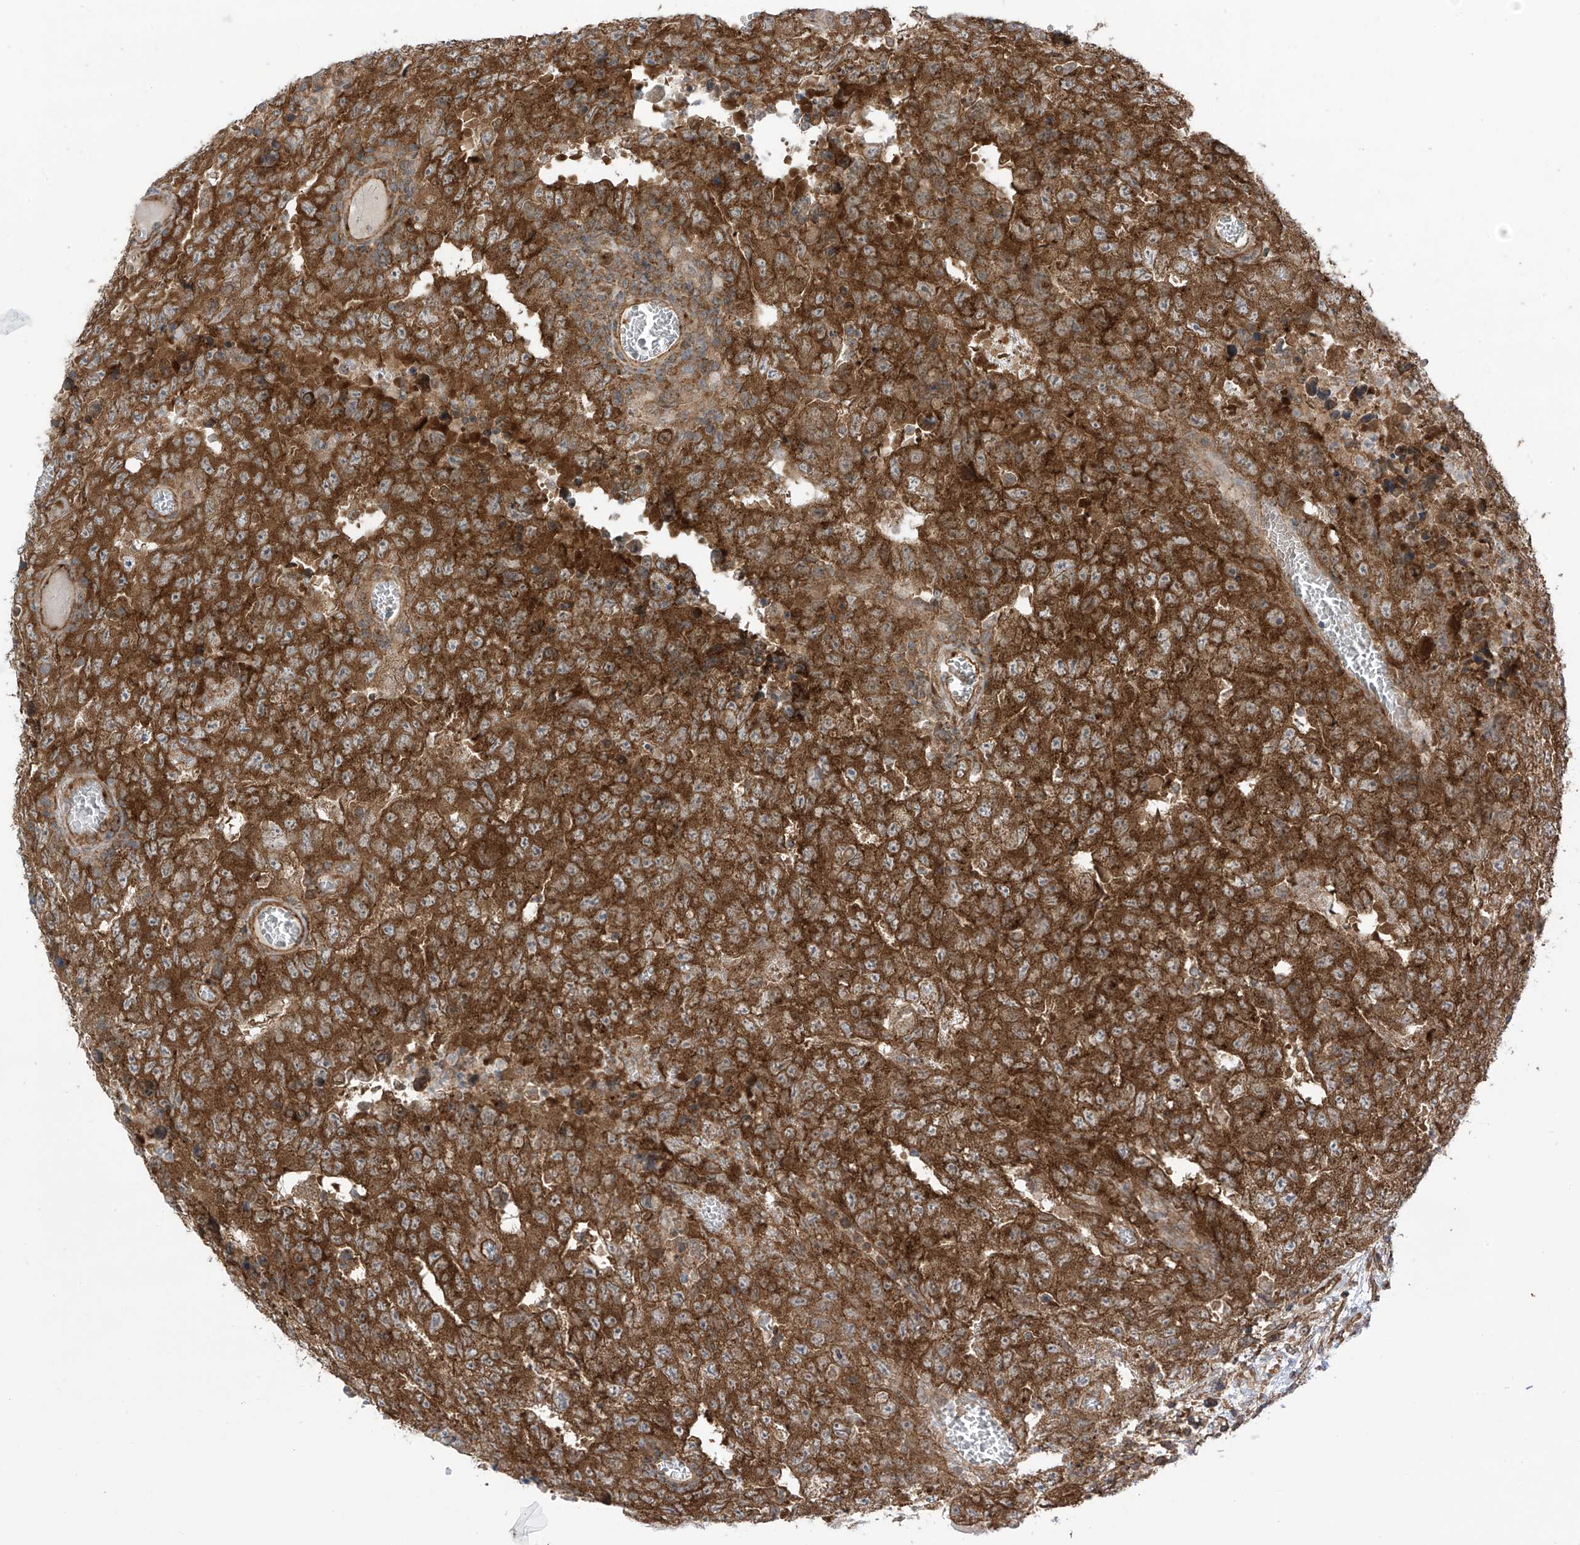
{"staining": {"intensity": "strong", "quantity": ">75%", "location": "cytoplasmic/membranous"}, "tissue": "testis cancer", "cell_type": "Tumor cells", "image_type": "cancer", "snomed": [{"axis": "morphology", "description": "Carcinoma, Embryonal, NOS"}, {"axis": "topography", "description": "Testis"}], "caption": "Protein expression analysis of human testis cancer (embryonal carcinoma) reveals strong cytoplasmic/membranous positivity in approximately >75% of tumor cells. Nuclei are stained in blue.", "gene": "REPS1", "patient": {"sex": "male", "age": 26}}